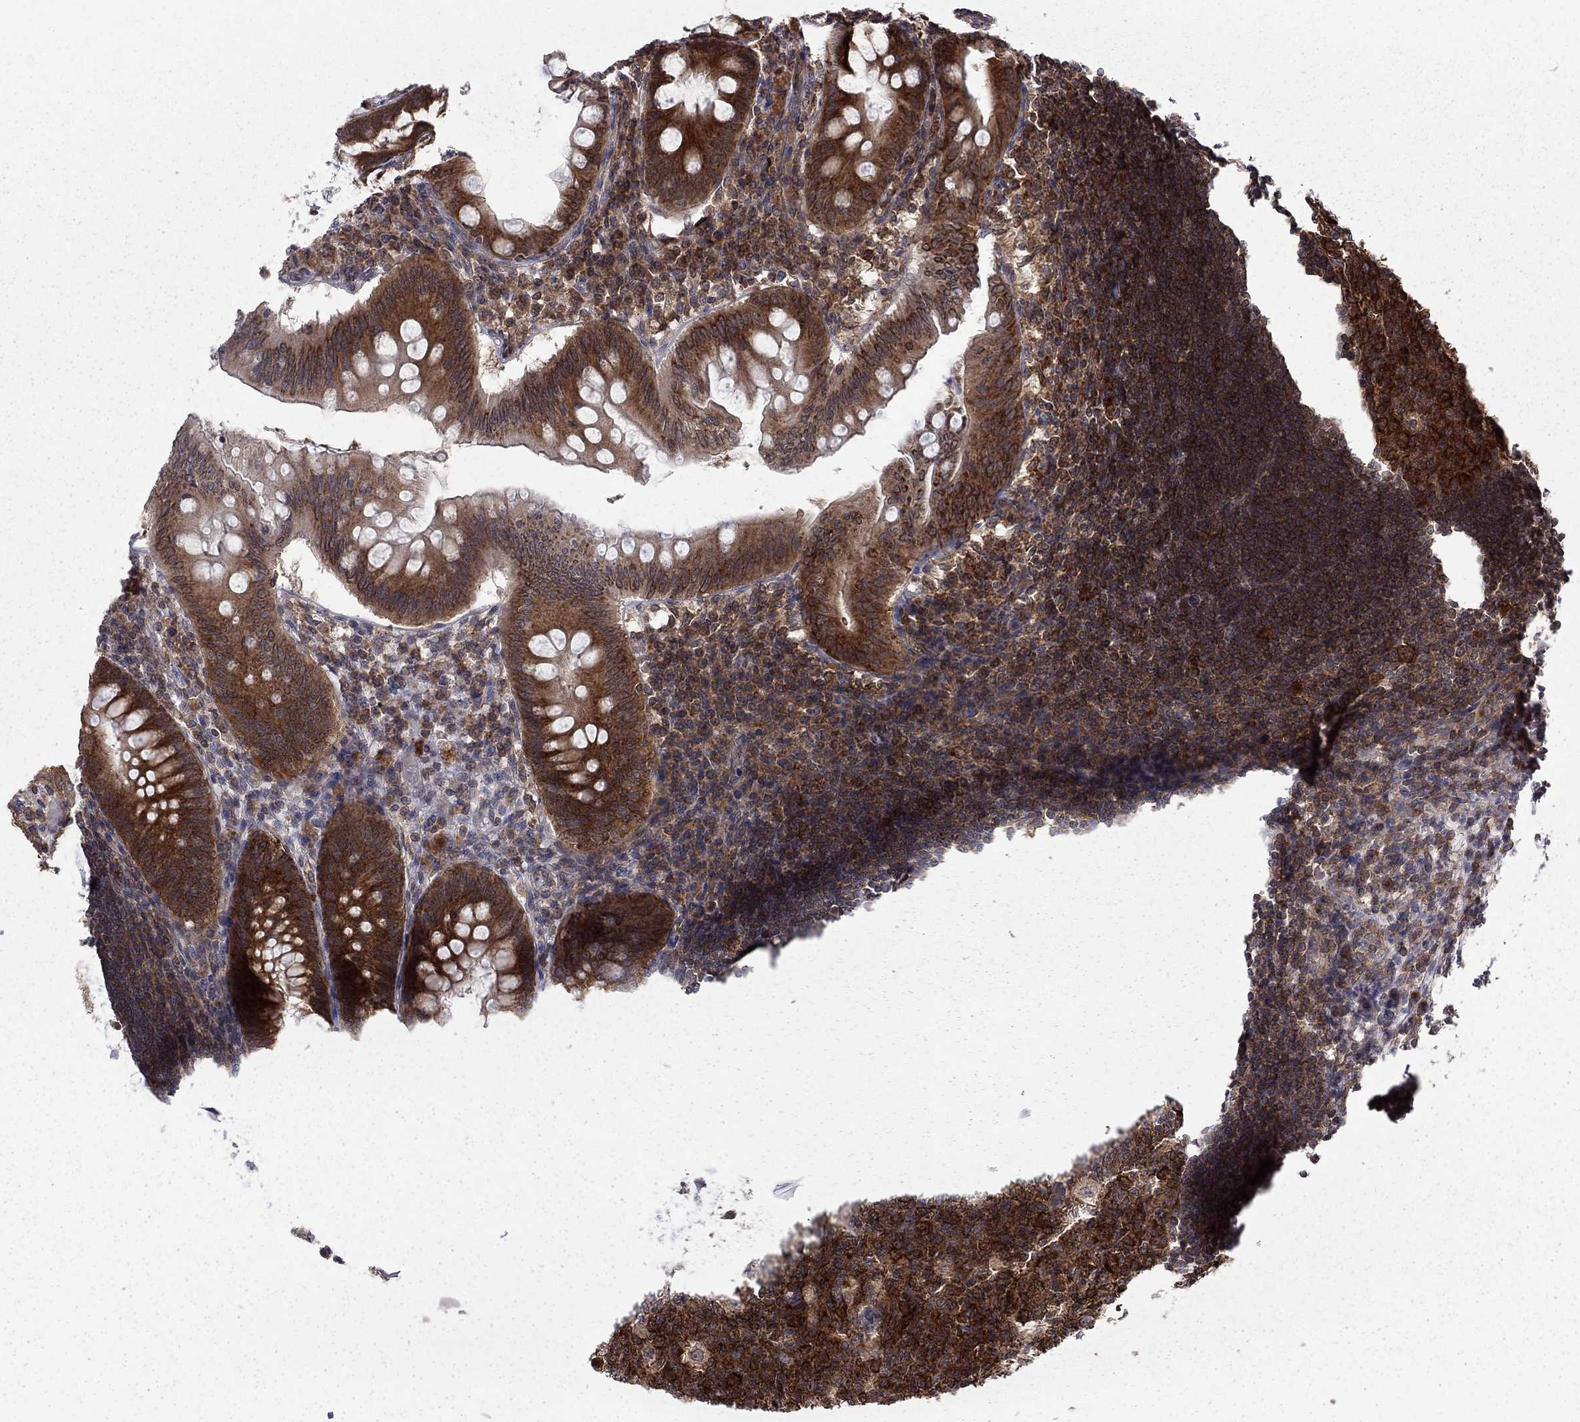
{"staining": {"intensity": "strong", "quantity": ">75%", "location": "cytoplasmic/membranous"}, "tissue": "appendix", "cell_type": "Glandular cells", "image_type": "normal", "snomed": [{"axis": "morphology", "description": "Normal tissue, NOS"}, {"axis": "morphology", "description": "Inflammation, NOS"}, {"axis": "topography", "description": "Appendix"}], "caption": "Appendix stained with a brown dye displays strong cytoplasmic/membranous positive positivity in about >75% of glandular cells.", "gene": "NAA50", "patient": {"sex": "male", "age": 16}}